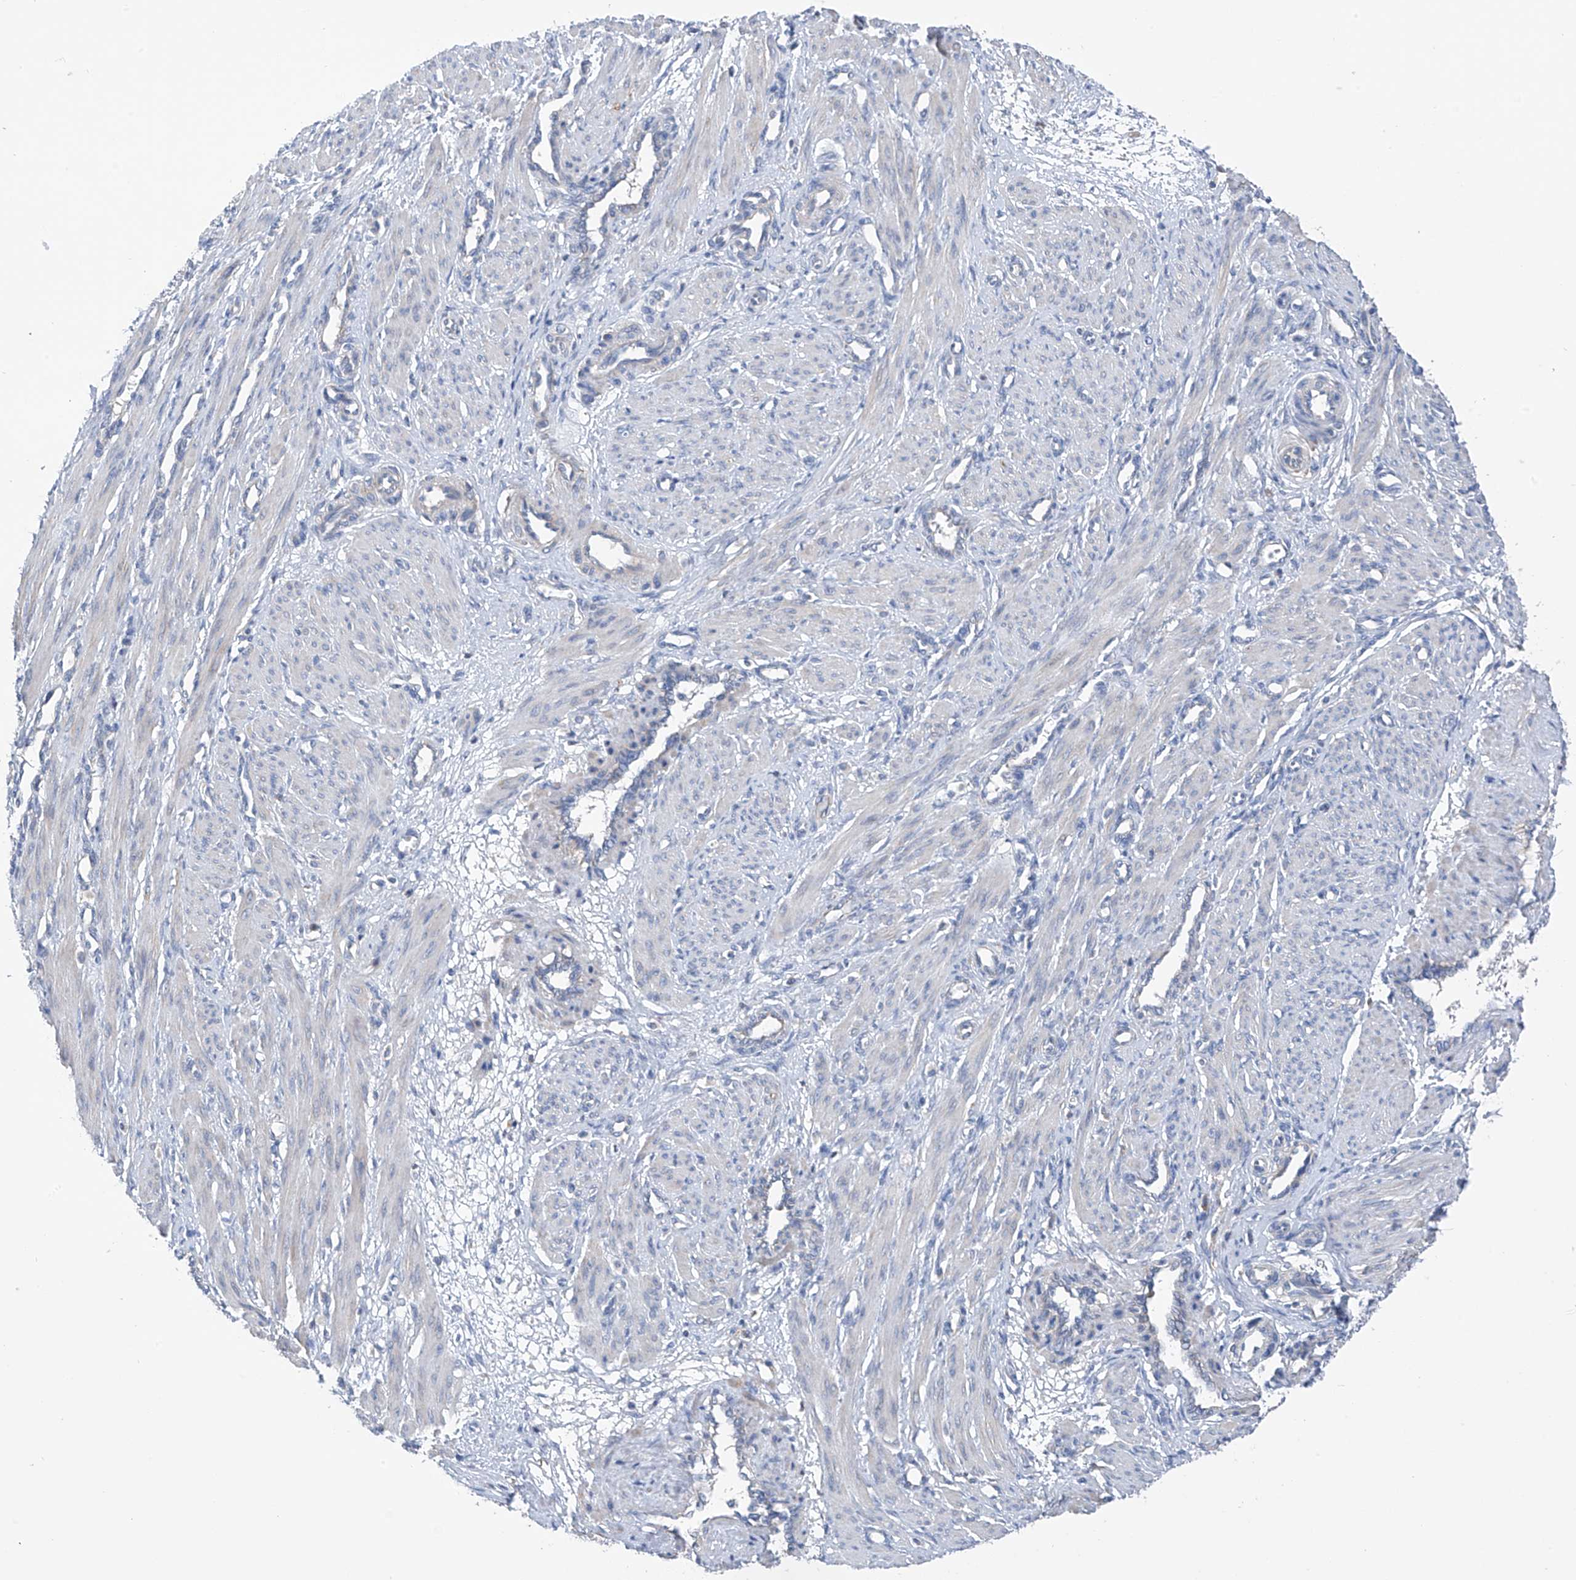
{"staining": {"intensity": "negative", "quantity": "none", "location": "none"}, "tissue": "smooth muscle", "cell_type": "Smooth muscle cells", "image_type": "normal", "snomed": [{"axis": "morphology", "description": "Normal tissue, NOS"}, {"axis": "topography", "description": "Endometrium"}], "caption": "A high-resolution micrograph shows IHC staining of normal smooth muscle, which exhibits no significant expression in smooth muscle cells. The staining is performed using DAB (3,3'-diaminobenzidine) brown chromogen with nuclei counter-stained in using hematoxylin.", "gene": "SYN3", "patient": {"sex": "female", "age": 33}}